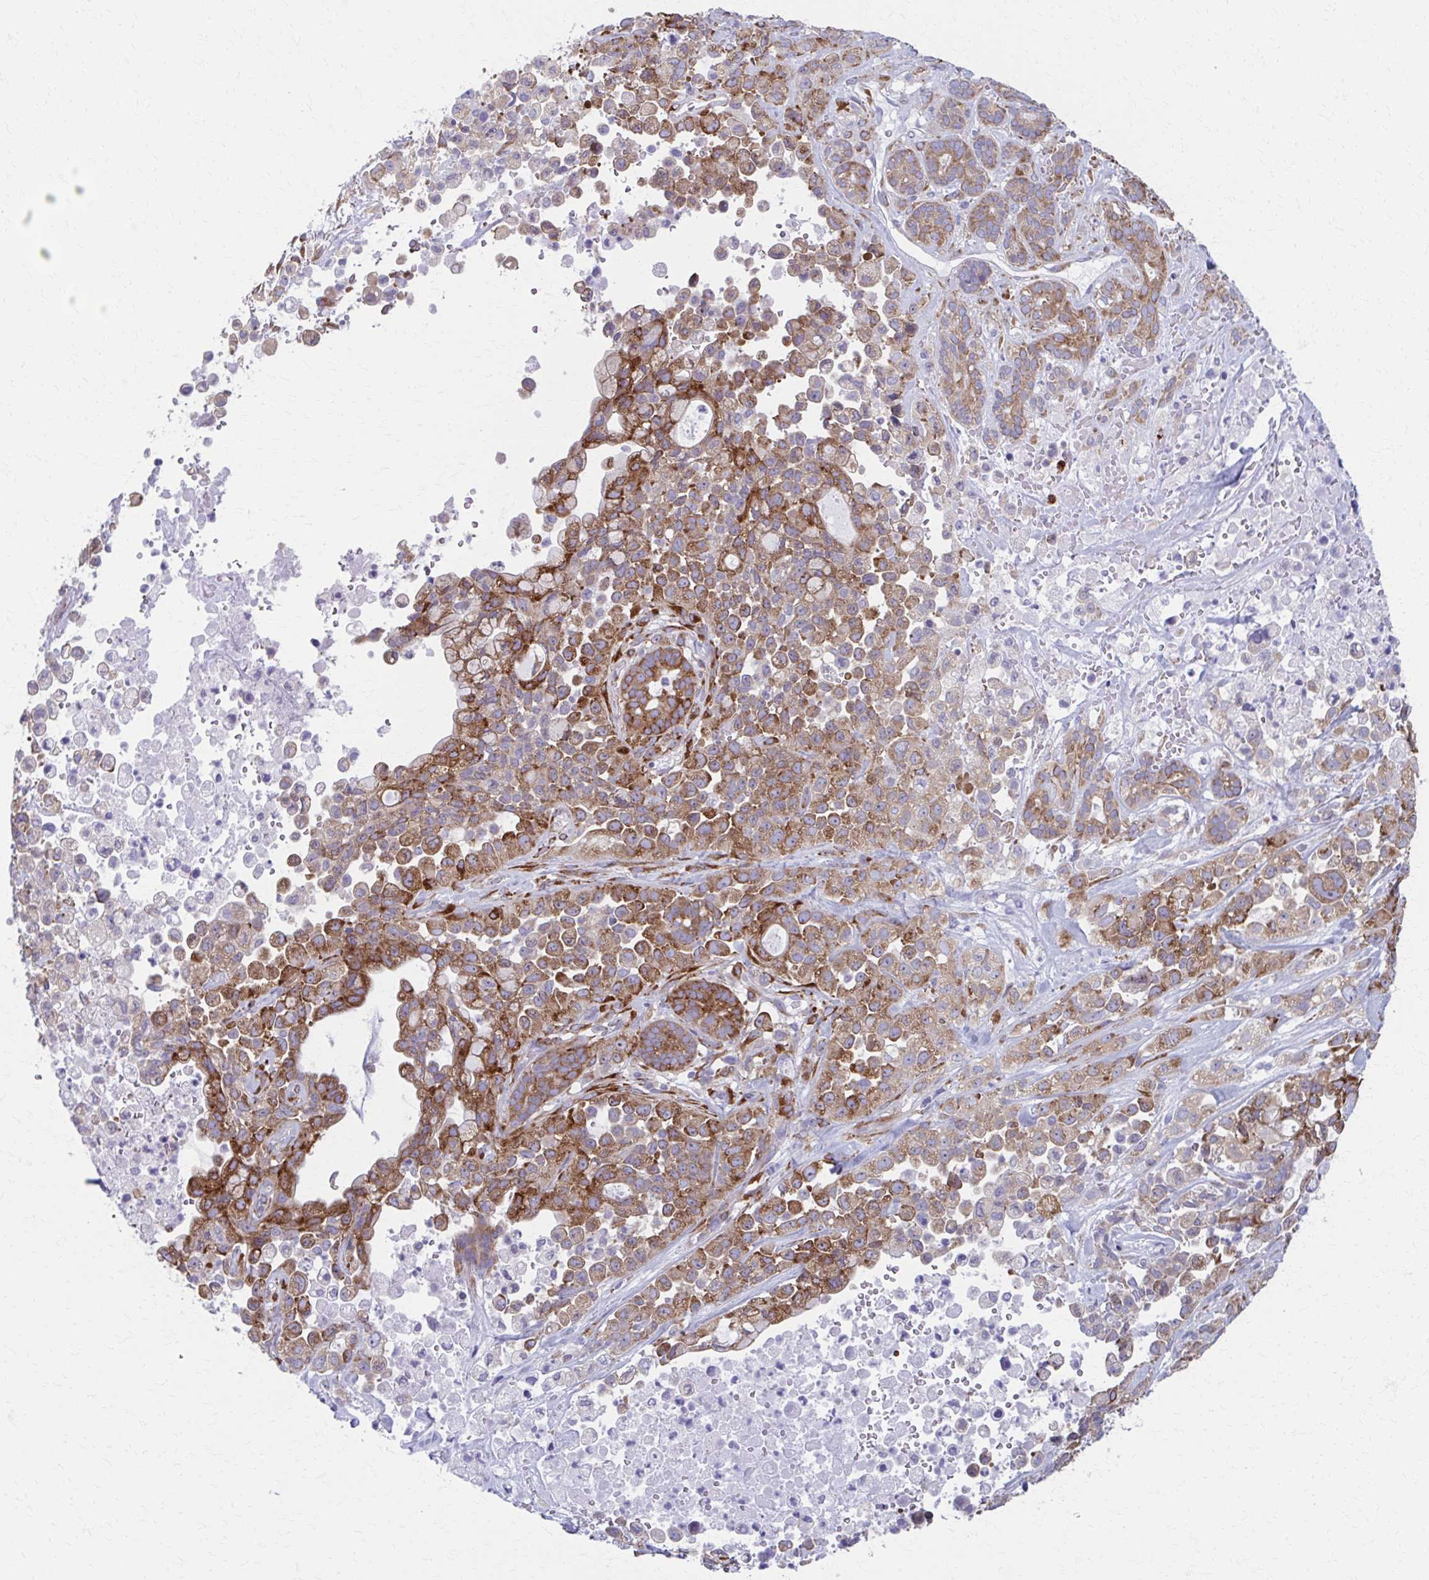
{"staining": {"intensity": "moderate", "quantity": ">75%", "location": "cytoplasmic/membranous"}, "tissue": "pancreatic cancer", "cell_type": "Tumor cells", "image_type": "cancer", "snomed": [{"axis": "morphology", "description": "Adenocarcinoma, NOS"}, {"axis": "topography", "description": "Pancreas"}], "caption": "About >75% of tumor cells in pancreatic adenocarcinoma reveal moderate cytoplasmic/membranous protein staining as visualized by brown immunohistochemical staining.", "gene": "SPATS2L", "patient": {"sex": "male", "age": 44}}